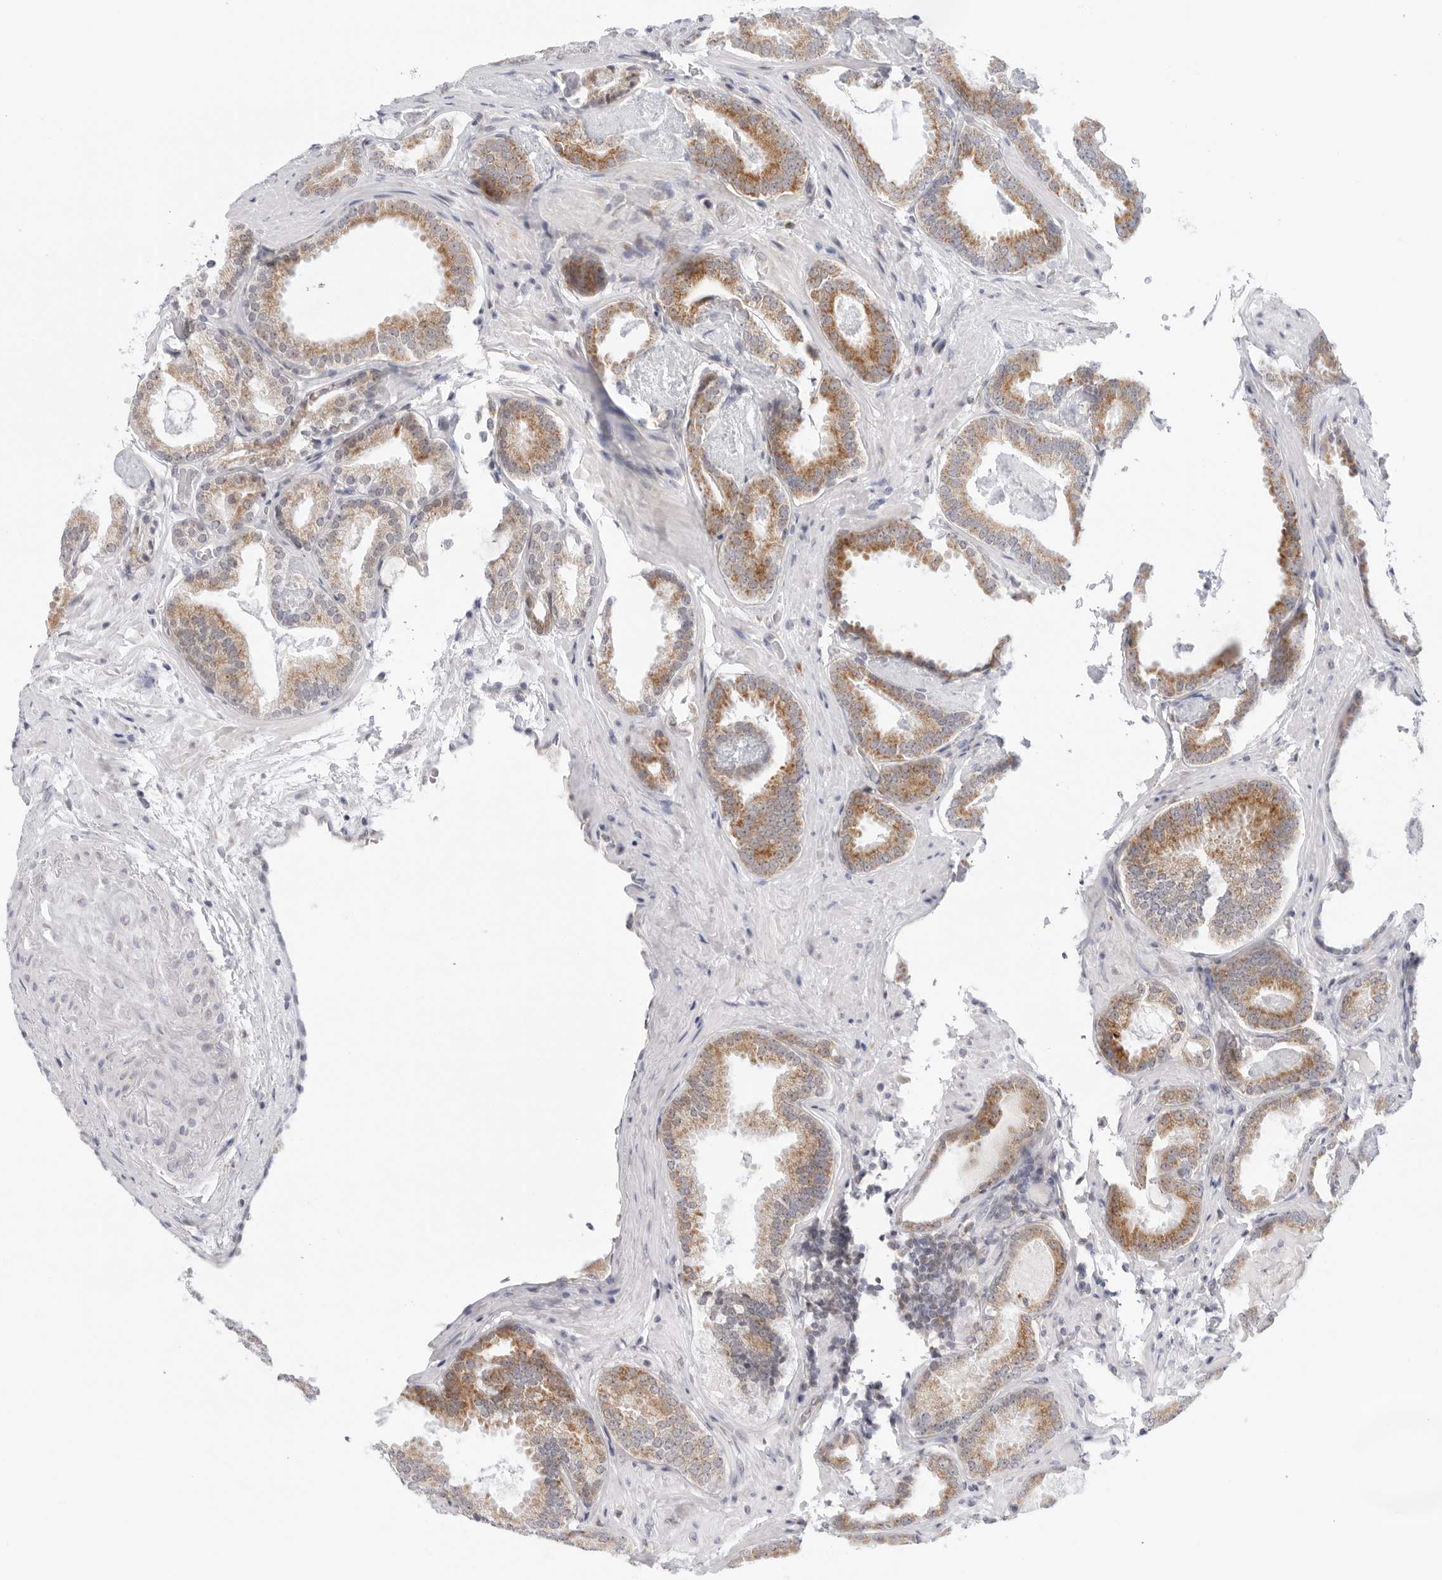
{"staining": {"intensity": "moderate", "quantity": ">75%", "location": "cytoplasmic/membranous"}, "tissue": "prostate cancer", "cell_type": "Tumor cells", "image_type": "cancer", "snomed": [{"axis": "morphology", "description": "Adenocarcinoma, Low grade"}, {"axis": "topography", "description": "Prostate"}], "caption": "Immunohistochemistry staining of prostate cancer, which demonstrates medium levels of moderate cytoplasmic/membranous staining in about >75% of tumor cells indicating moderate cytoplasmic/membranous protein positivity. The staining was performed using DAB (brown) for protein detection and nuclei were counterstained in hematoxylin (blue).", "gene": "CIART", "patient": {"sex": "male", "age": 71}}